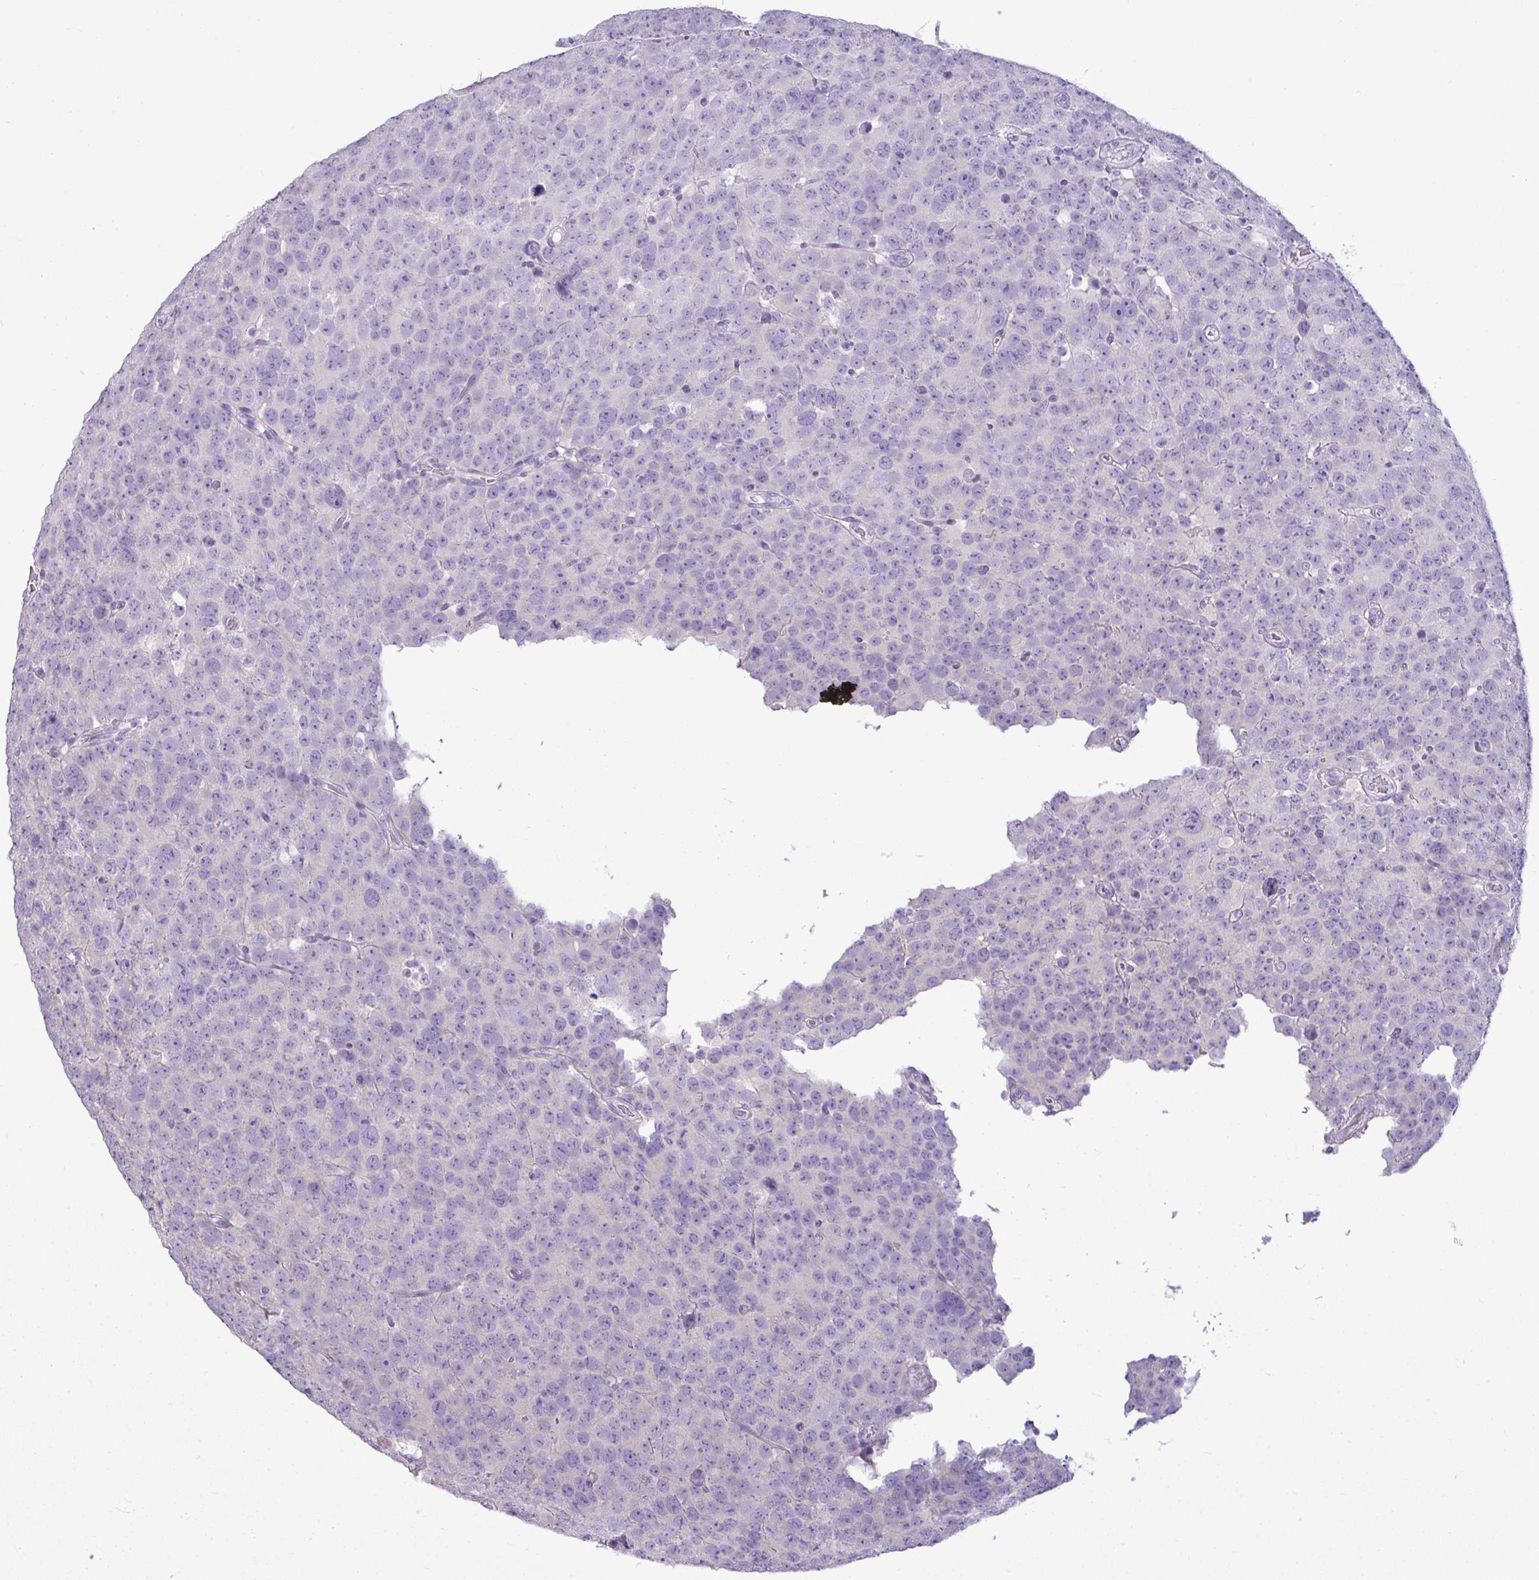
{"staining": {"intensity": "negative", "quantity": "none", "location": "none"}, "tissue": "testis cancer", "cell_type": "Tumor cells", "image_type": "cancer", "snomed": [{"axis": "morphology", "description": "Seminoma, NOS"}, {"axis": "topography", "description": "Testis"}], "caption": "This is an immunohistochemistry photomicrograph of human testis cancer (seminoma). There is no staining in tumor cells.", "gene": "STAT5A", "patient": {"sex": "male", "age": 71}}